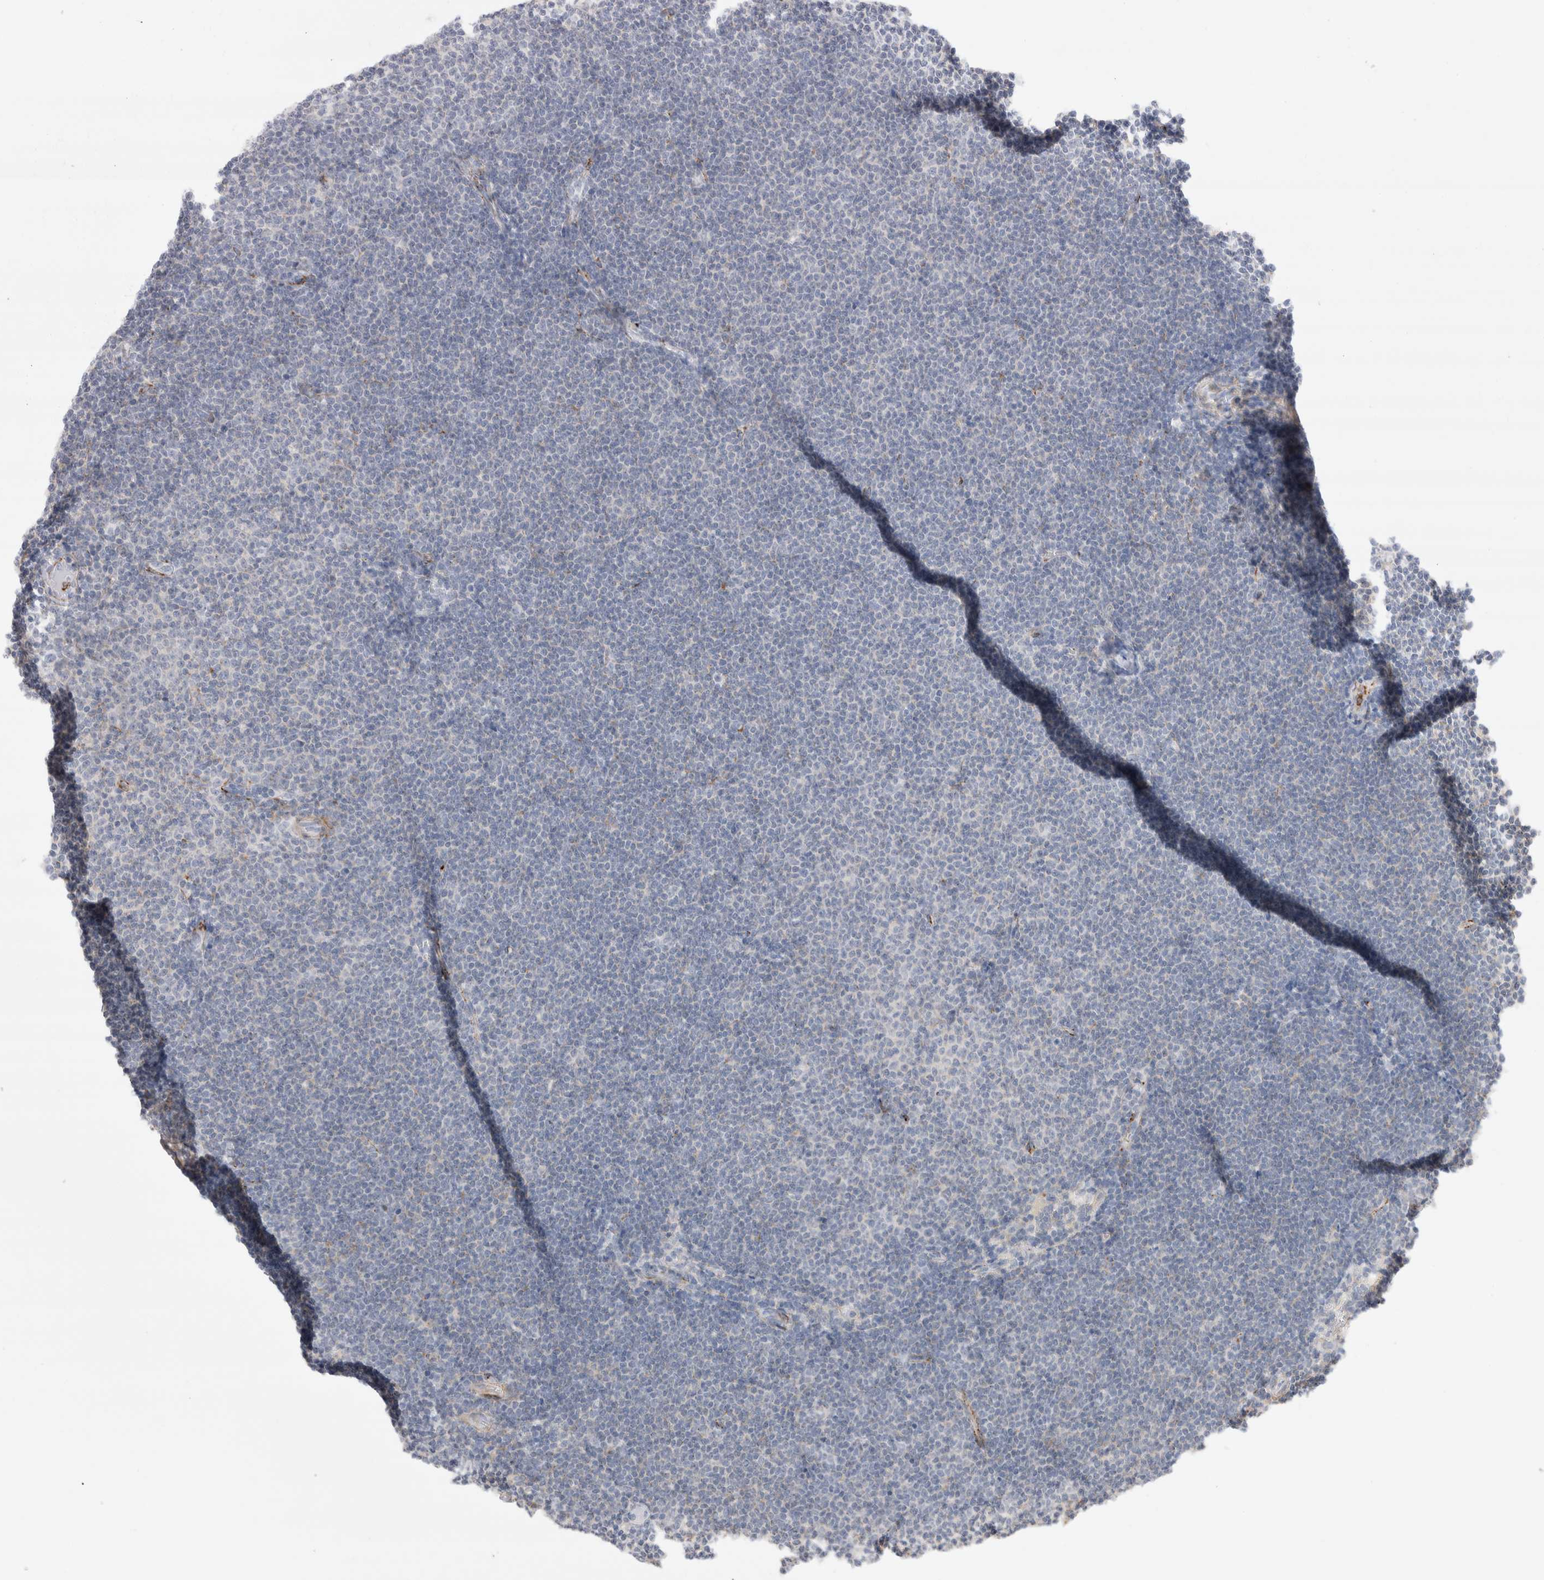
{"staining": {"intensity": "negative", "quantity": "none", "location": "none"}, "tissue": "lymphoma", "cell_type": "Tumor cells", "image_type": "cancer", "snomed": [{"axis": "morphology", "description": "Malignant lymphoma, non-Hodgkin's type, Low grade"}, {"axis": "topography", "description": "Lymph node"}], "caption": "Immunohistochemical staining of human low-grade malignant lymphoma, non-Hodgkin's type displays no significant expression in tumor cells.", "gene": "SEPTIN4", "patient": {"sex": "female", "age": 53}}